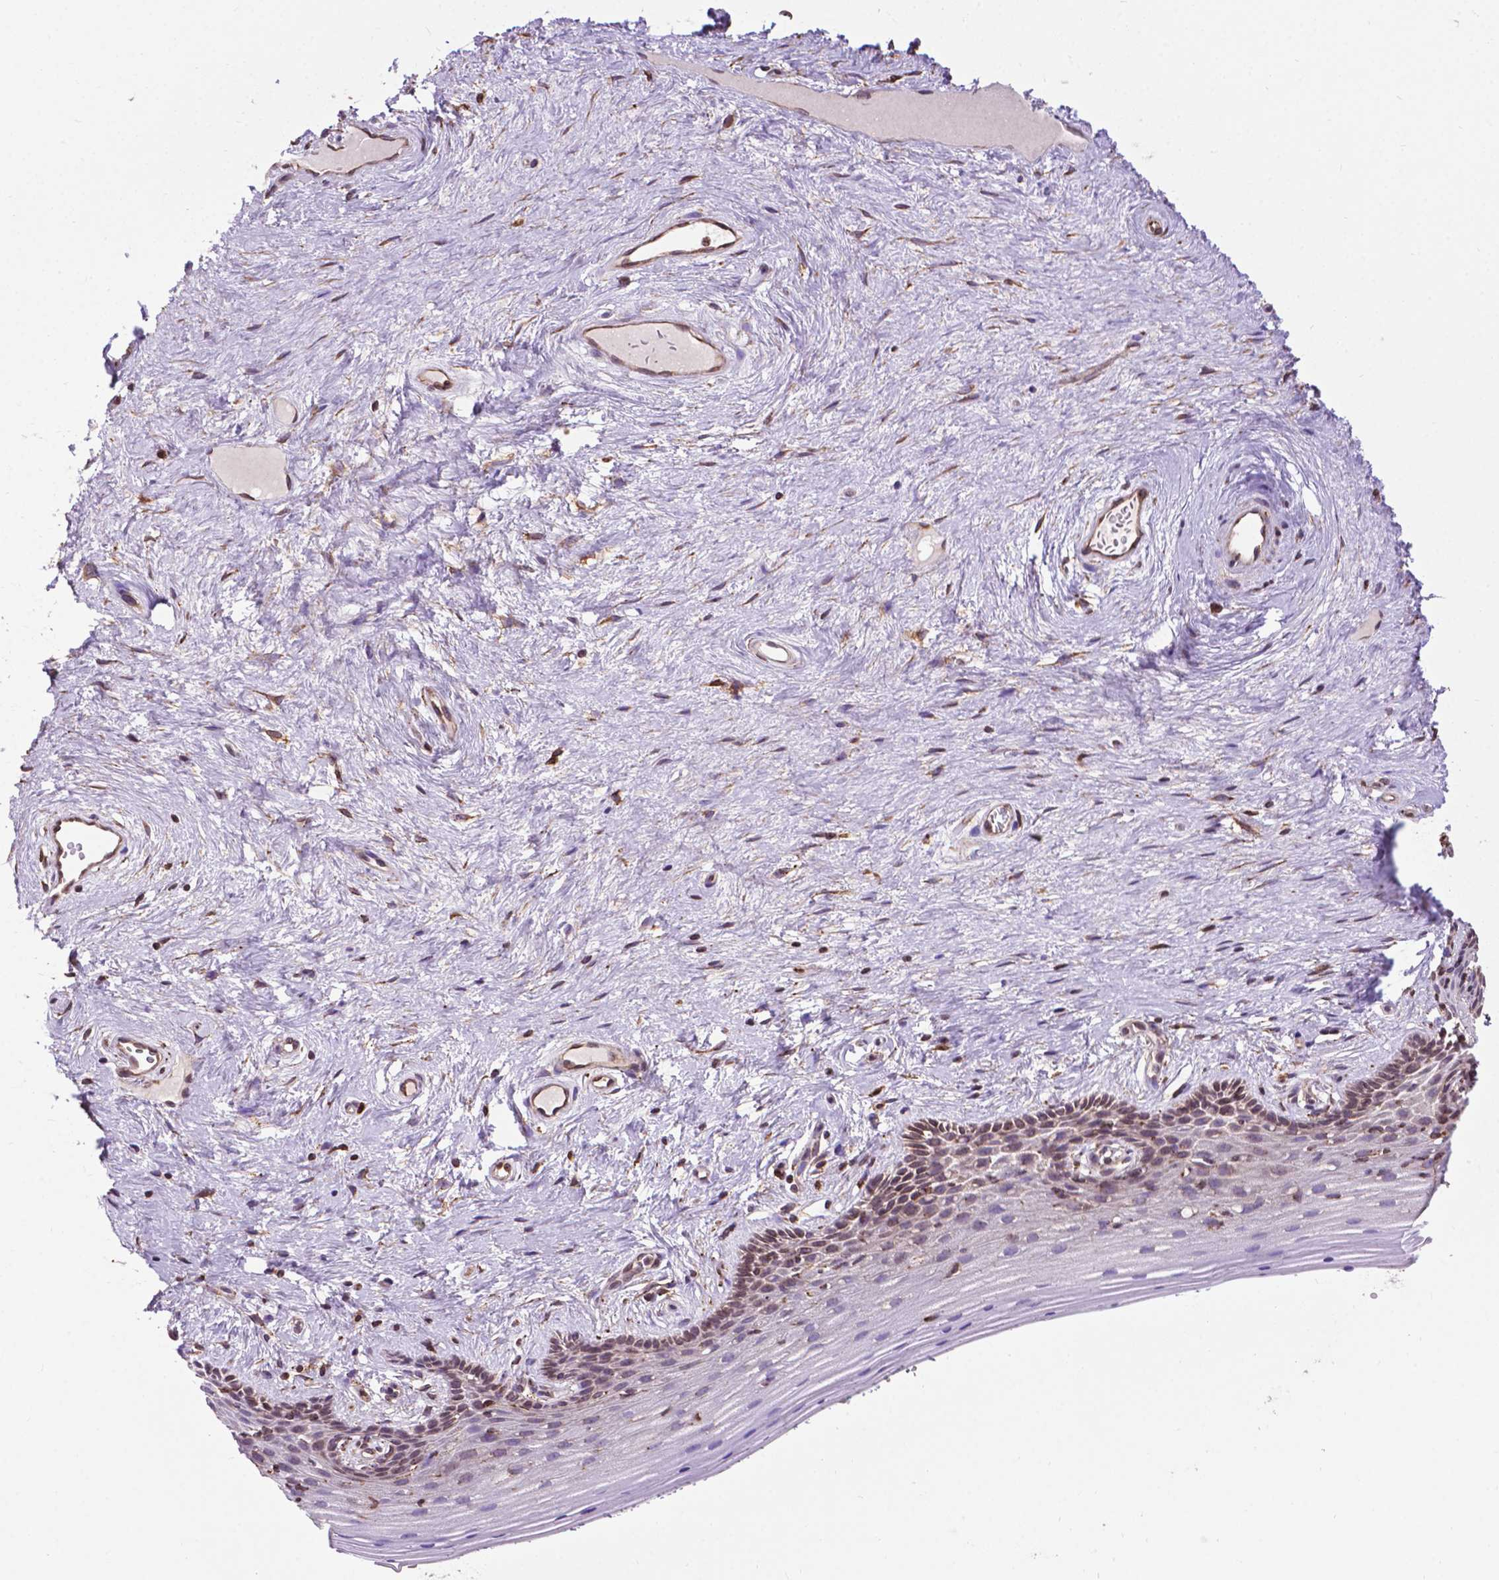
{"staining": {"intensity": "weak", "quantity": "25%-75%", "location": "cytoplasmic/membranous"}, "tissue": "vagina", "cell_type": "Squamous epithelial cells", "image_type": "normal", "snomed": [{"axis": "morphology", "description": "Normal tissue, NOS"}, {"axis": "topography", "description": "Vagina"}], "caption": "A brown stain shows weak cytoplasmic/membranous staining of a protein in squamous epithelial cells of benign human vagina.", "gene": "GANAB", "patient": {"sex": "female", "age": 45}}